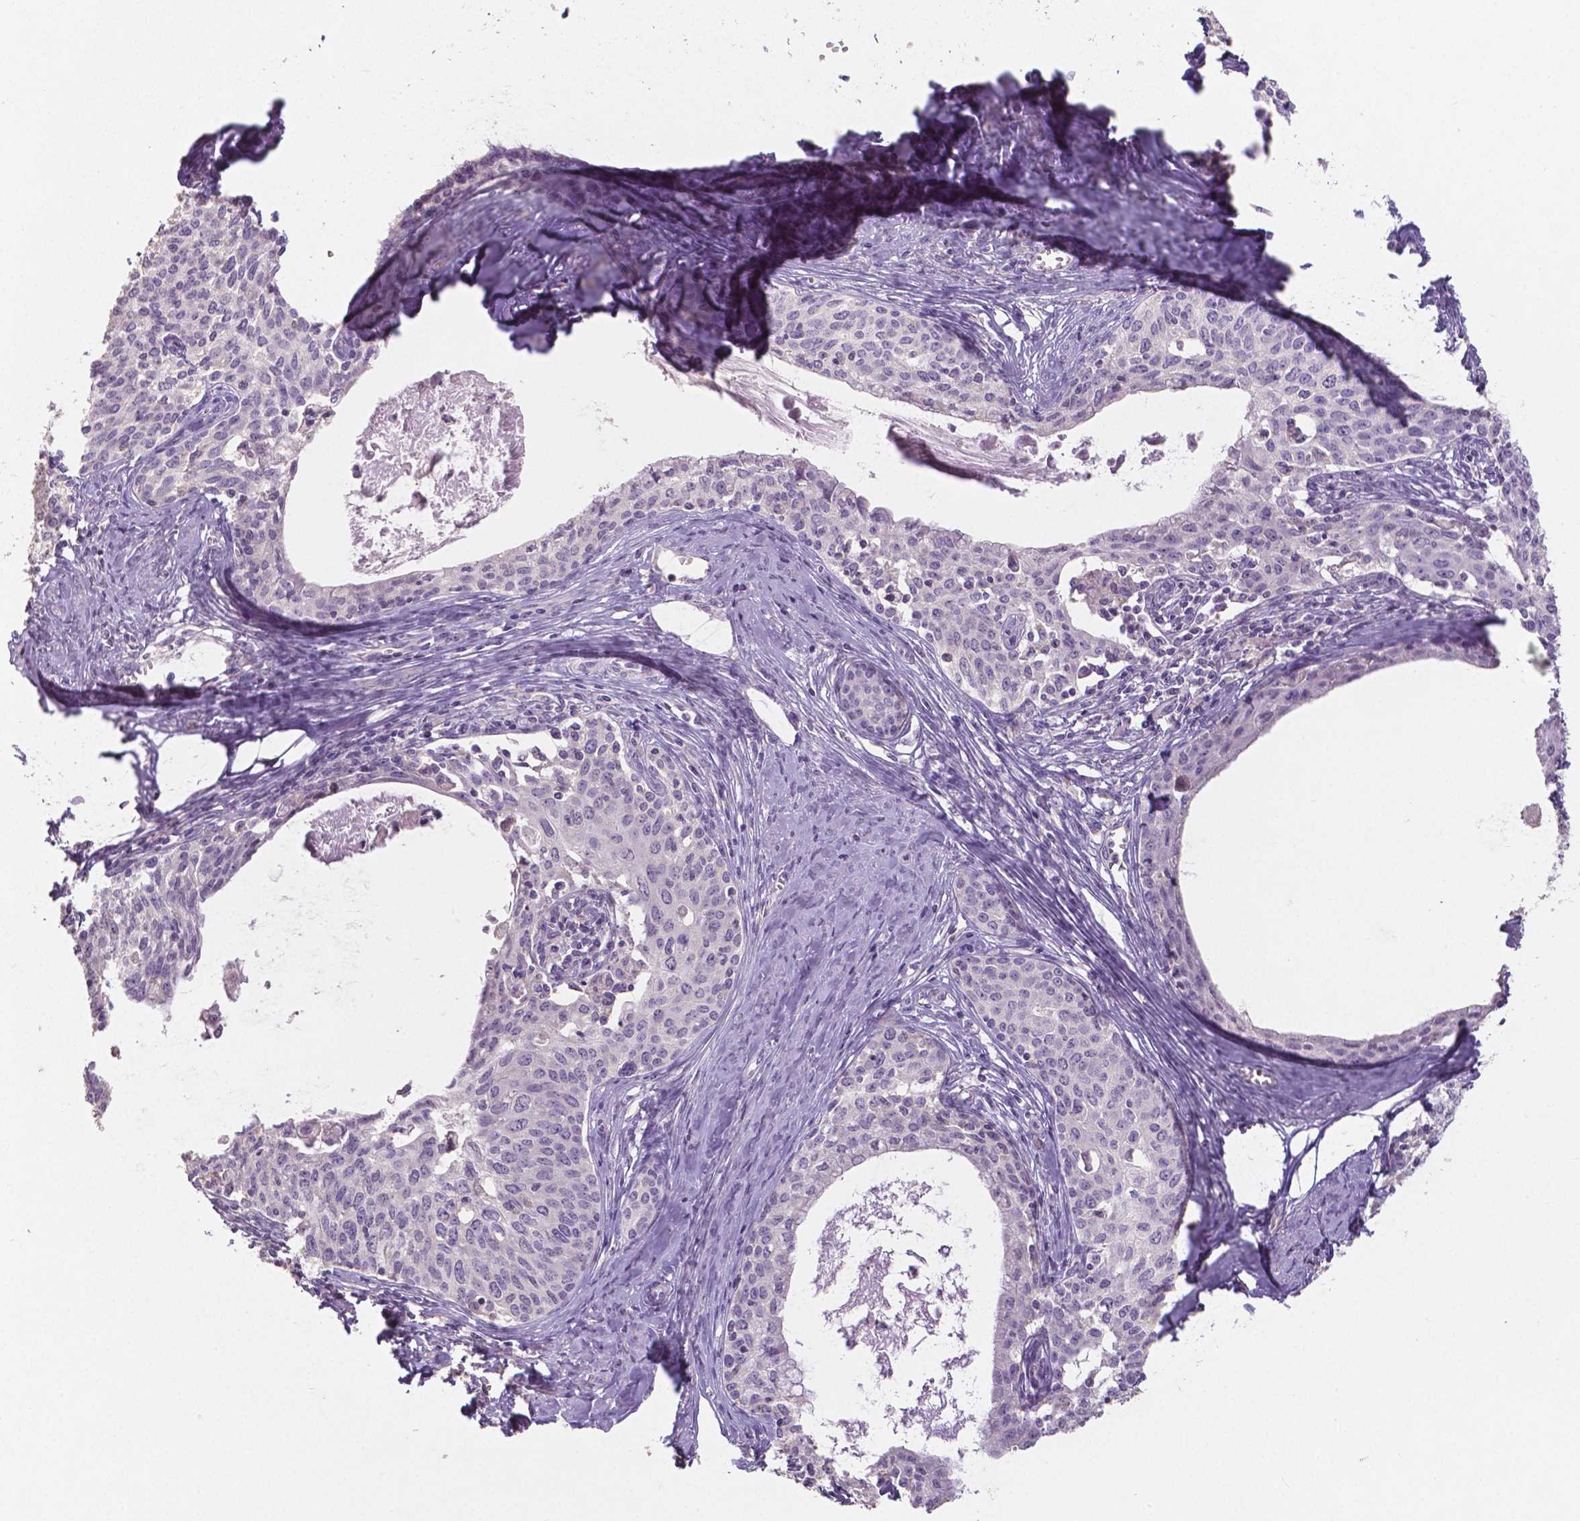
{"staining": {"intensity": "negative", "quantity": "none", "location": "none"}, "tissue": "cervical cancer", "cell_type": "Tumor cells", "image_type": "cancer", "snomed": [{"axis": "morphology", "description": "Squamous cell carcinoma, NOS"}, {"axis": "morphology", "description": "Adenocarcinoma, NOS"}, {"axis": "topography", "description": "Cervix"}], "caption": "This micrograph is of cervical cancer stained with immunohistochemistry (IHC) to label a protein in brown with the nuclei are counter-stained blue. There is no staining in tumor cells.", "gene": "CRMP1", "patient": {"sex": "female", "age": 52}}